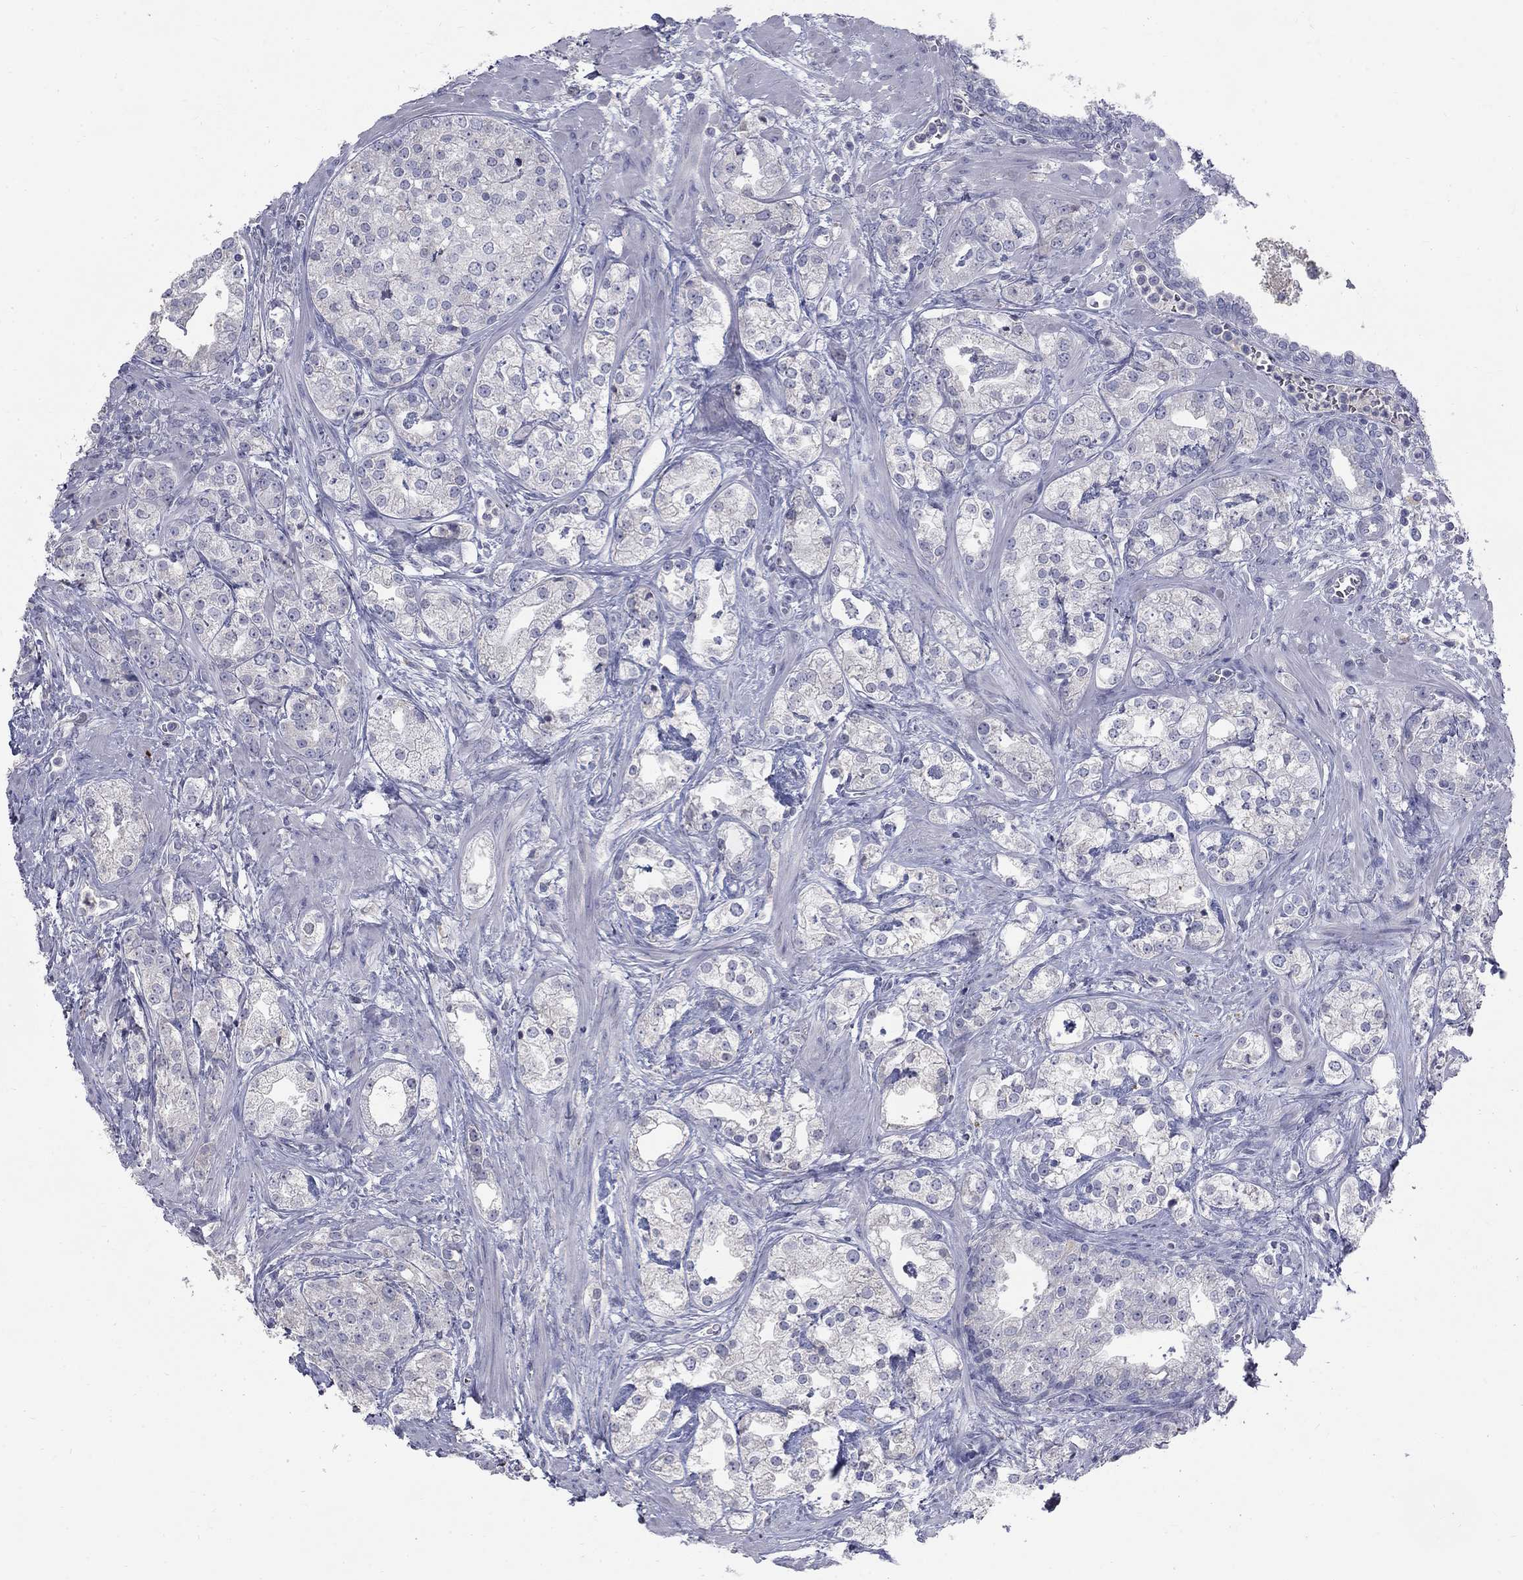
{"staining": {"intensity": "negative", "quantity": "none", "location": "none"}, "tissue": "prostate cancer", "cell_type": "Tumor cells", "image_type": "cancer", "snomed": [{"axis": "morphology", "description": "Adenocarcinoma, NOS"}, {"axis": "topography", "description": "Prostate and seminal vesicle, NOS"}, {"axis": "topography", "description": "Prostate"}], "caption": "Protein analysis of prostate cancer (adenocarcinoma) demonstrates no significant staining in tumor cells. (Stains: DAB (3,3'-diaminobenzidine) immunohistochemistry with hematoxylin counter stain, Microscopy: brightfield microscopy at high magnification).", "gene": "PTH1R", "patient": {"sex": "male", "age": 62}}